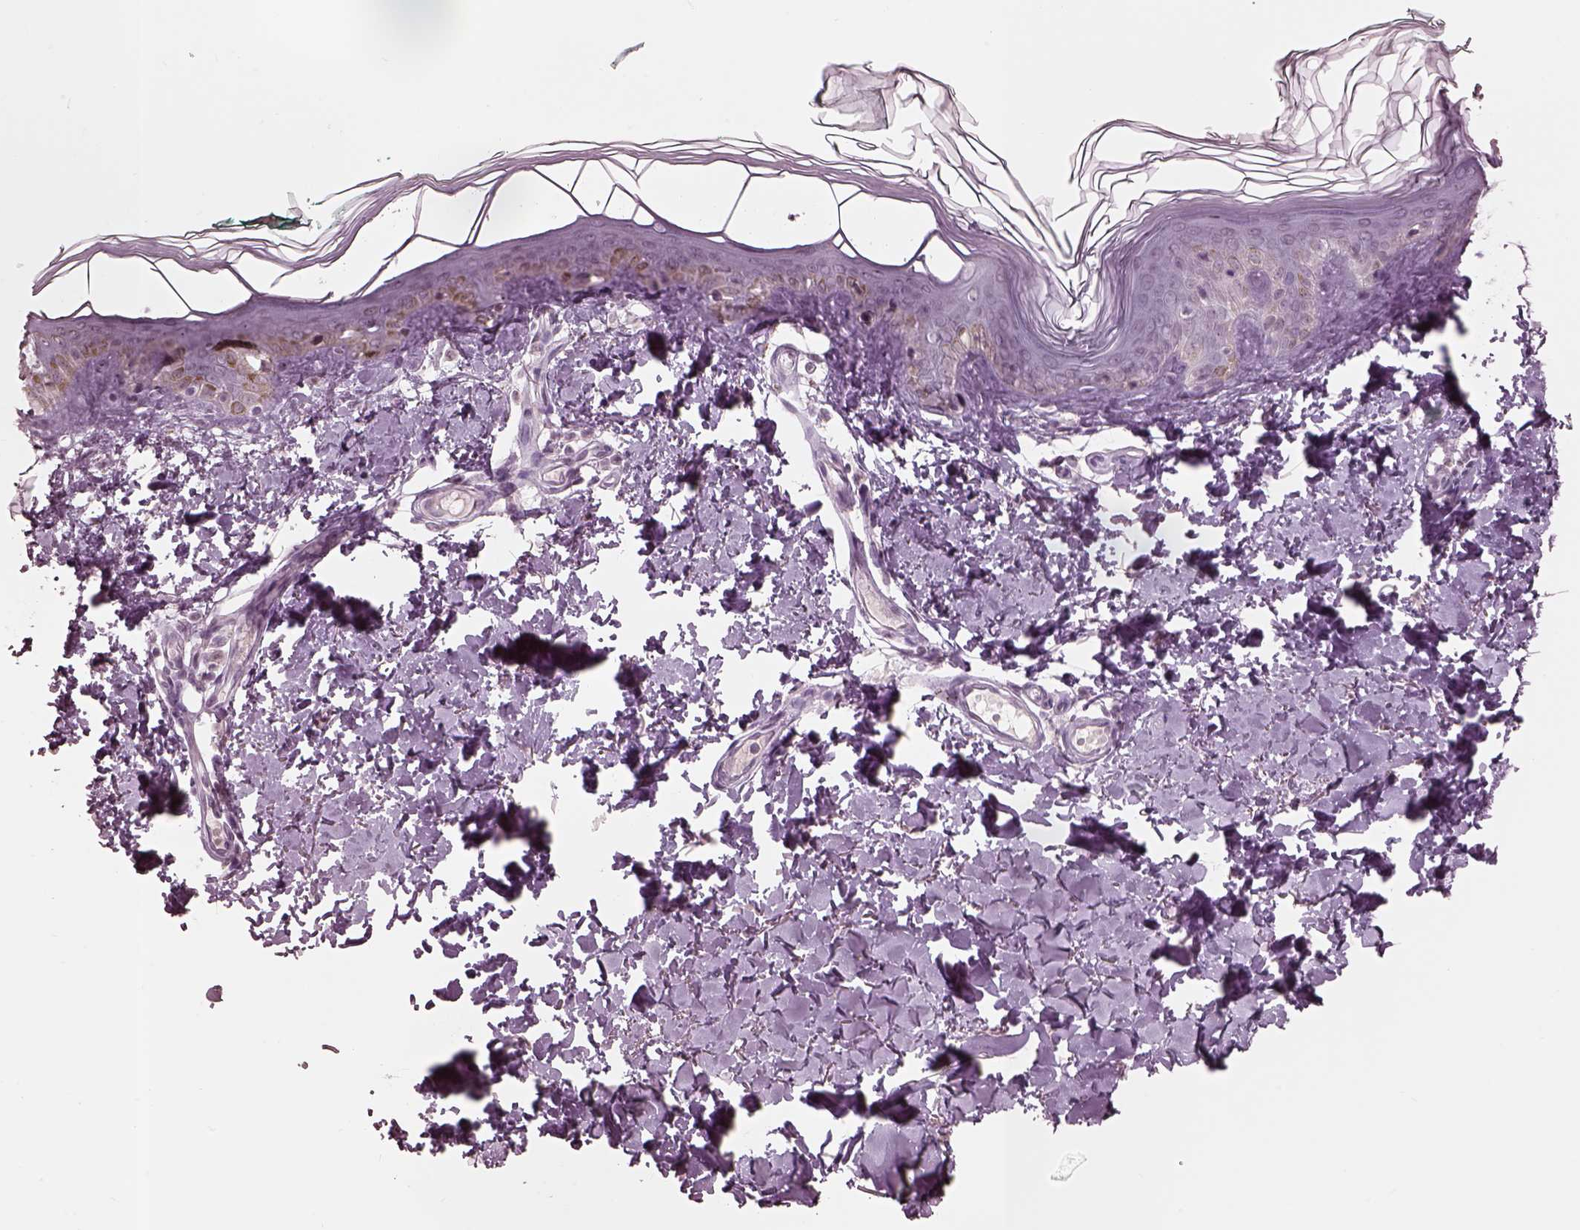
{"staining": {"intensity": "negative", "quantity": "none", "location": "none"}, "tissue": "skin", "cell_type": "Fibroblasts", "image_type": "normal", "snomed": [{"axis": "morphology", "description": "Normal tissue, NOS"}, {"axis": "topography", "description": "Skin"}, {"axis": "topography", "description": "Peripheral nerve tissue"}], "caption": "Micrograph shows no significant protein staining in fibroblasts of benign skin.", "gene": "GARIN4", "patient": {"sex": "female", "age": 45}}